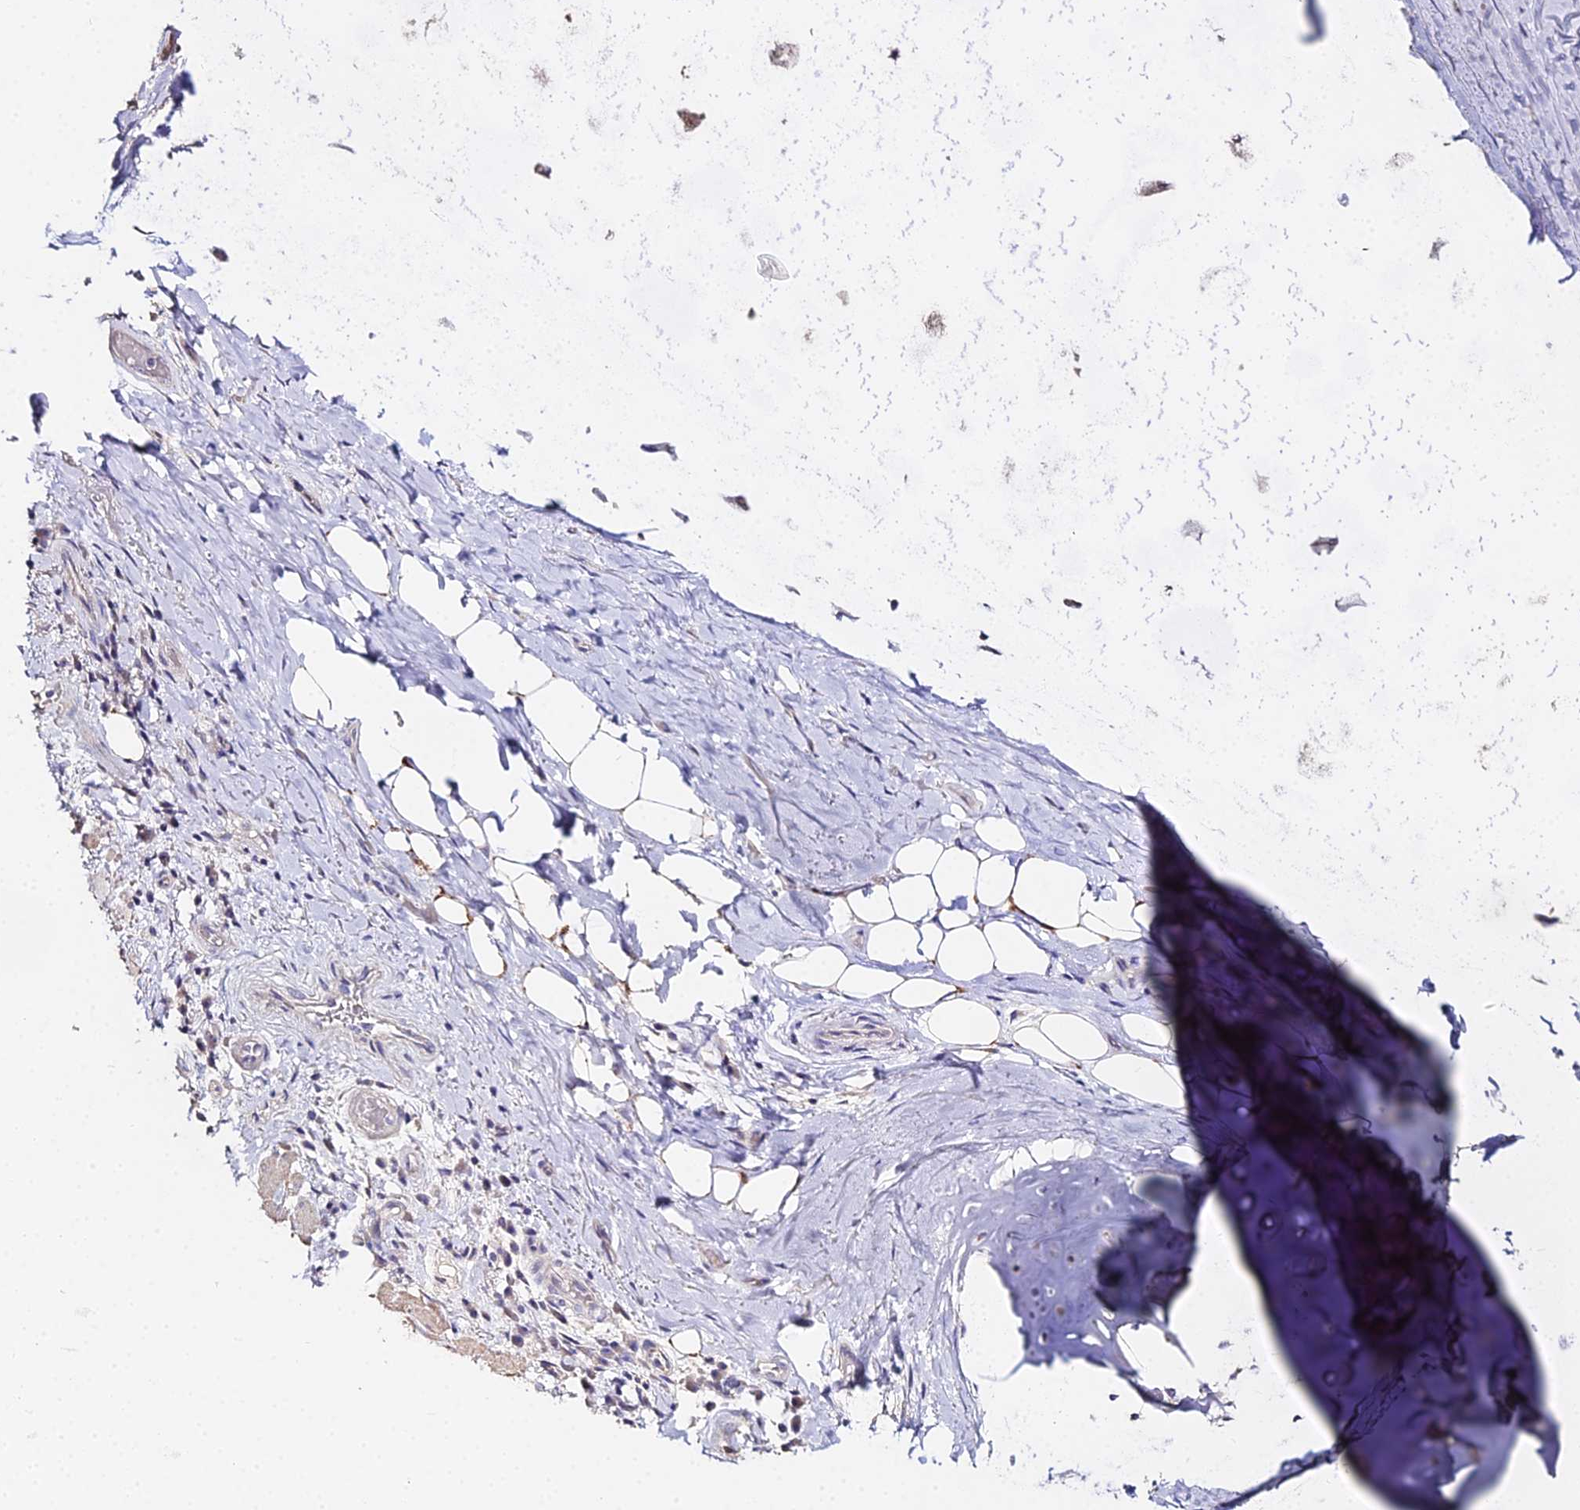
{"staining": {"intensity": "negative", "quantity": "none", "location": "none"}, "tissue": "adipose tissue", "cell_type": "Adipocytes", "image_type": "normal", "snomed": [{"axis": "morphology", "description": "Normal tissue, NOS"}, {"axis": "morphology", "description": "Squamous cell carcinoma, NOS"}, {"axis": "topography", "description": "Bronchus"}, {"axis": "topography", "description": "Lung"}], "caption": "Adipose tissue was stained to show a protein in brown. There is no significant expression in adipocytes. (Brightfield microscopy of DAB immunohistochemistry at high magnification).", "gene": "GLYAT", "patient": {"sex": "male", "age": 64}}